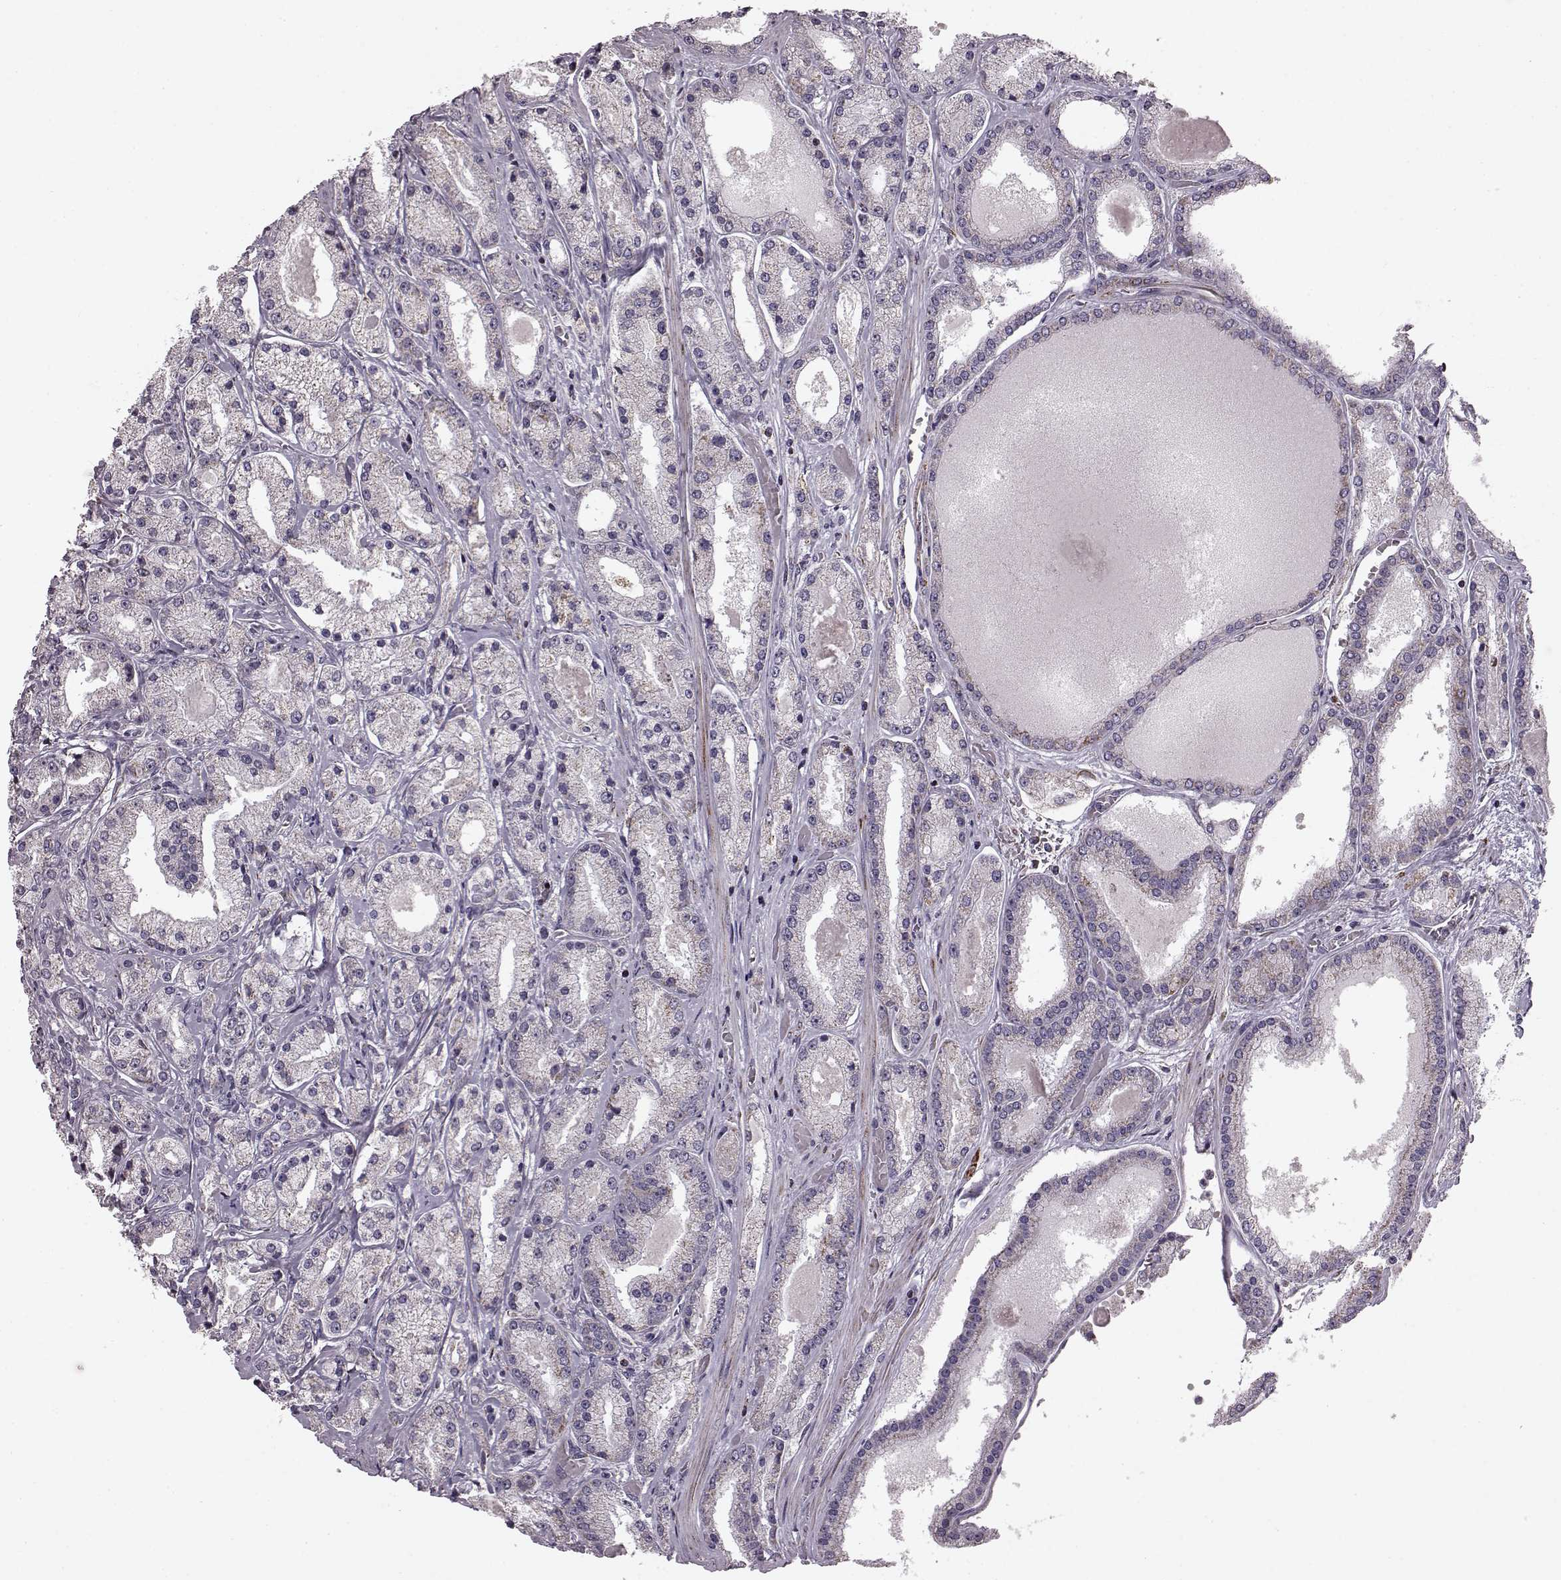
{"staining": {"intensity": "moderate", "quantity": "25%-75%", "location": "cytoplasmic/membranous"}, "tissue": "prostate cancer", "cell_type": "Tumor cells", "image_type": "cancer", "snomed": [{"axis": "morphology", "description": "Adenocarcinoma, High grade"}, {"axis": "topography", "description": "Prostate"}], "caption": "Immunohistochemical staining of human prostate cancer reveals medium levels of moderate cytoplasmic/membranous protein positivity in approximately 25%-75% of tumor cells.", "gene": "ATP5MF", "patient": {"sex": "male", "age": 67}}